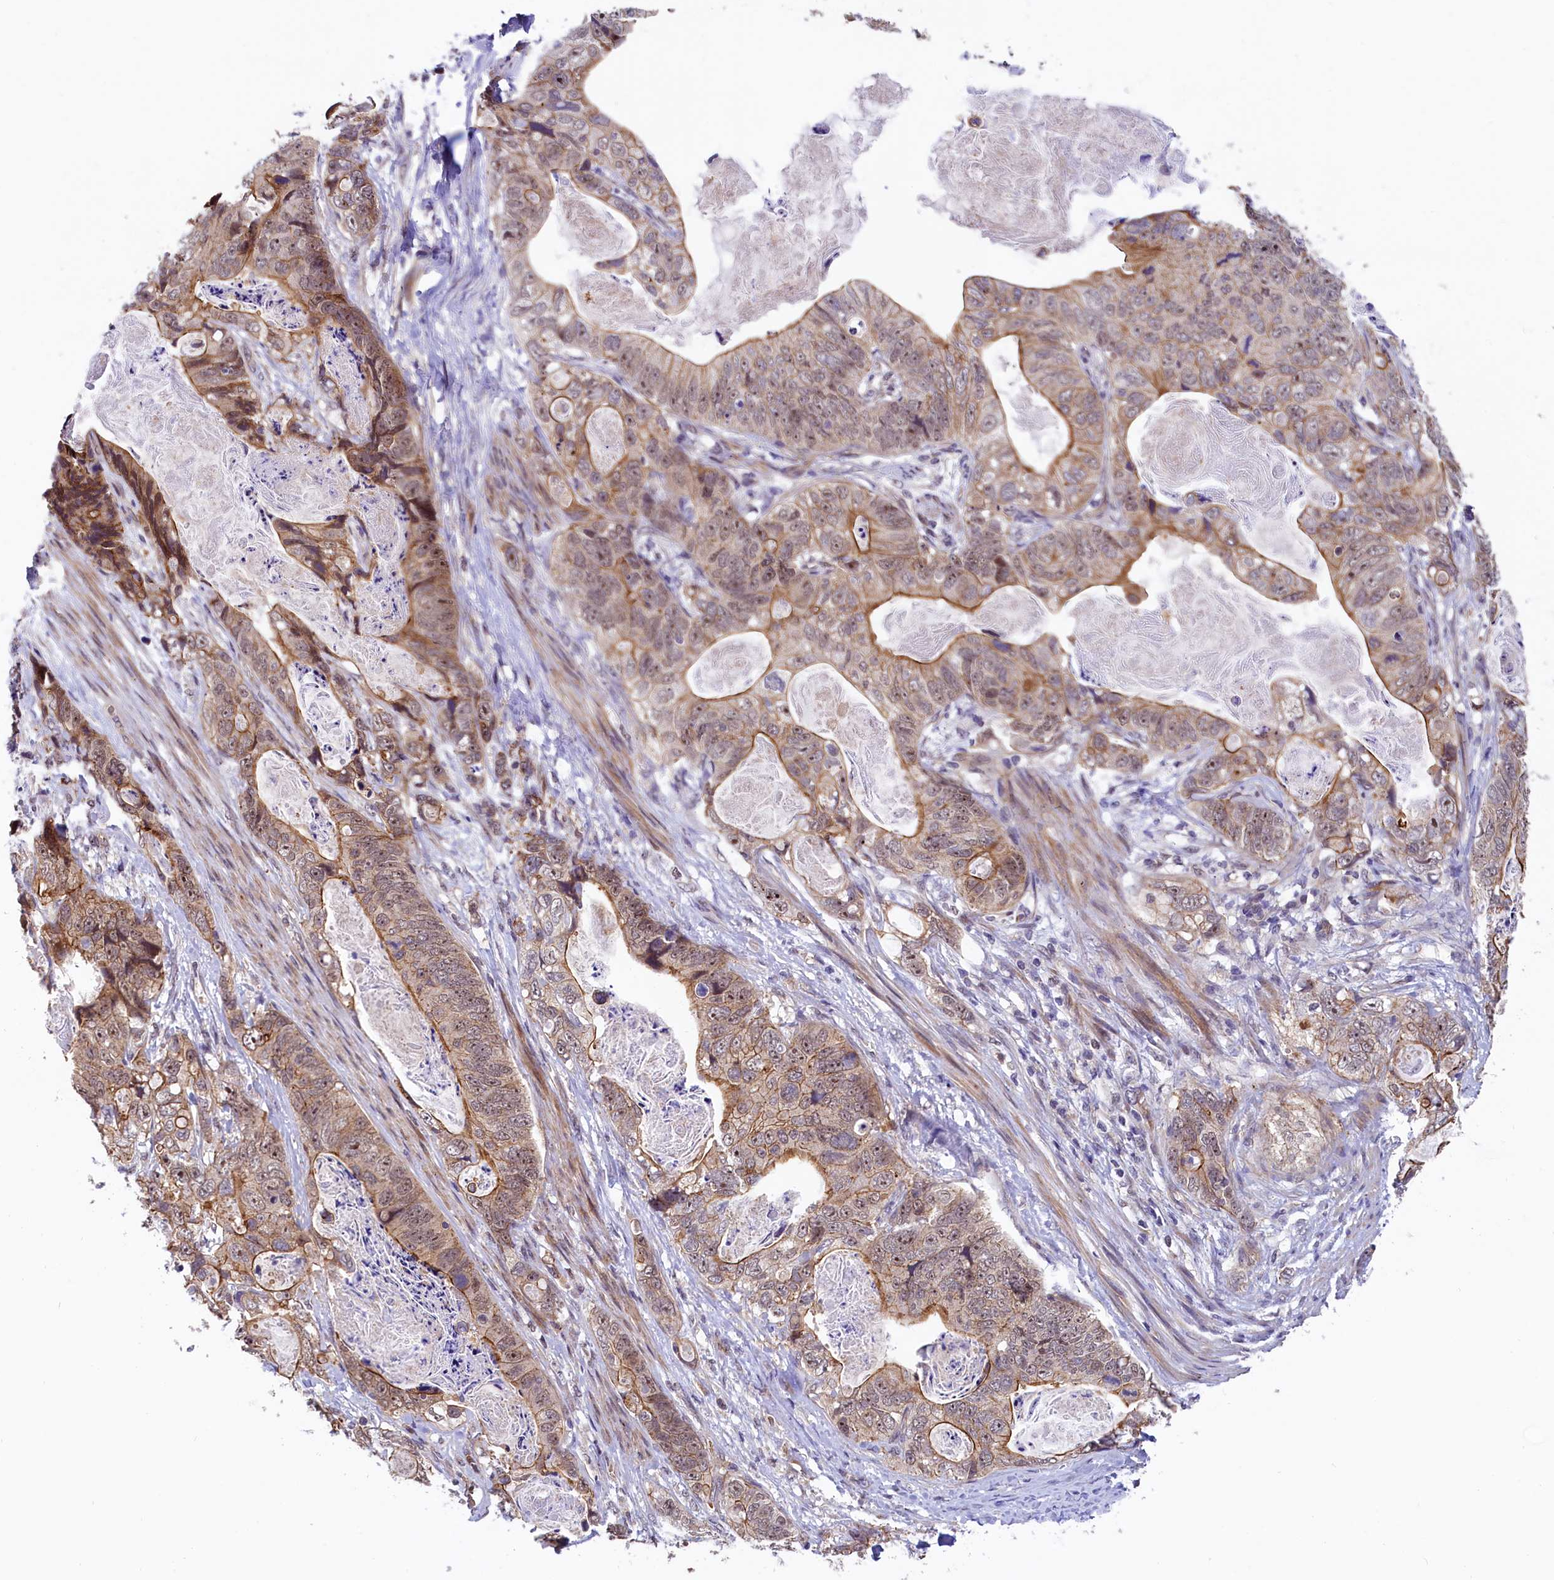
{"staining": {"intensity": "moderate", "quantity": "25%-75%", "location": "cytoplasmic/membranous"}, "tissue": "stomach cancer", "cell_type": "Tumor cells", "image_type": "cancer", "snomed": [{"axis": "morphology", "description": "Normal tissue, NOS"}, {"axis": "morphology", "description": "Adenocarcinoma, NOS"}, {"axis": "topography", "description": "Stomach"}], "caption": "This histopathology image reveals immunohistochemistry staining of human stomach cancer, with medium moderate cytoplasmic/membranous staining in about 25%-75% of tumor cells.", "gene": "ARL14EP", "patient": {"sex": "female", "age": 89}}